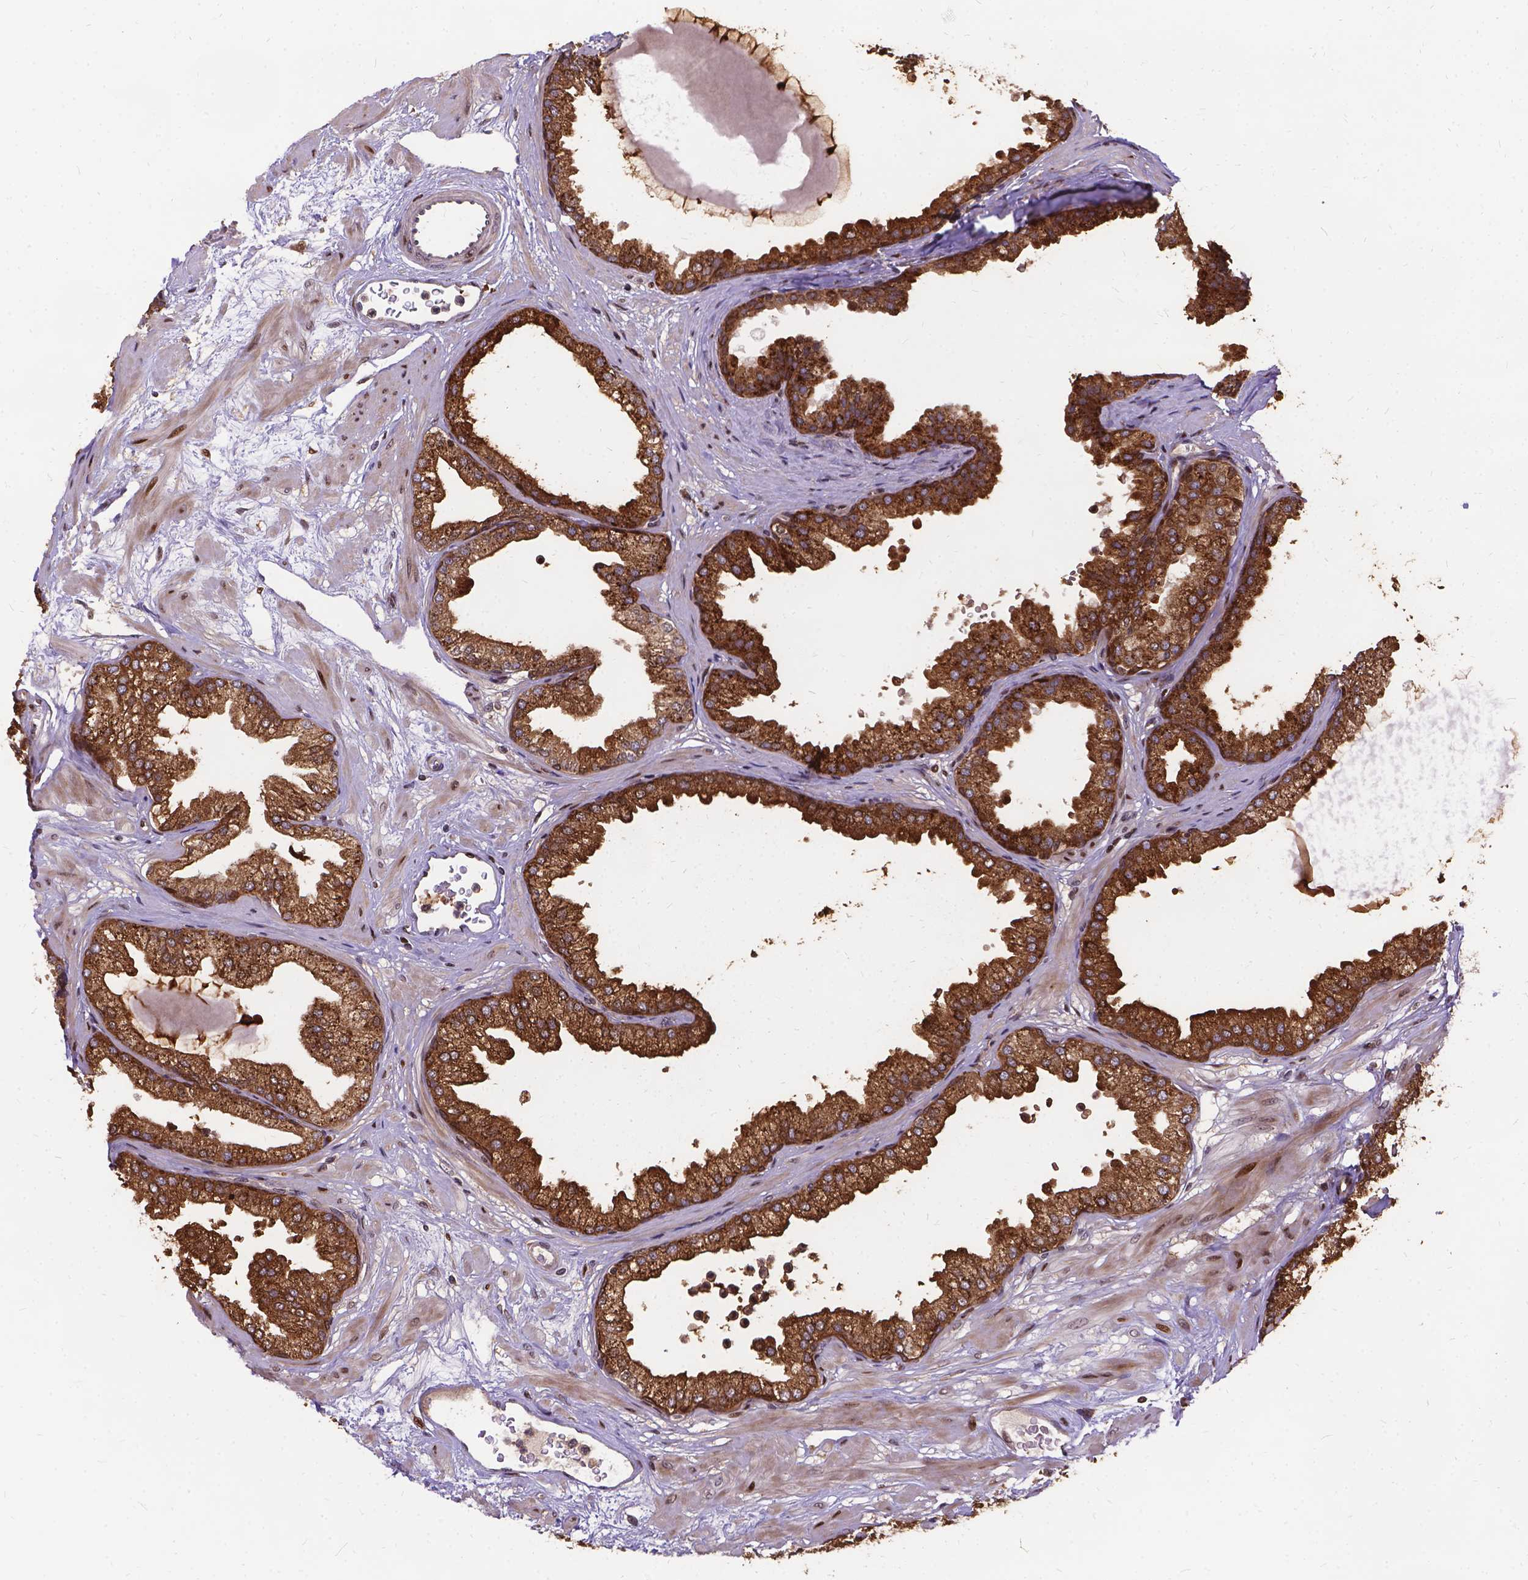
{"staining": {"intensity": "strong", "quantity": ">75%", "location": "cytoplasmic/membranous"}, "tissue": "prostate", "cell_type": "Glandular cells", "image_type": "normal", "snomed": [{"axis": "morphology", "description": "Normal tissue, NOS"}, {"axis": "topography", "description": "Prostate"}], "caption": "Prostate stained for a protein (brown) displays strong cytoplasmic/membranous positive staining in about >75% of glandular cells.", "gene": "DENND6A", "patient": {"sex": "male", "age": 37}}